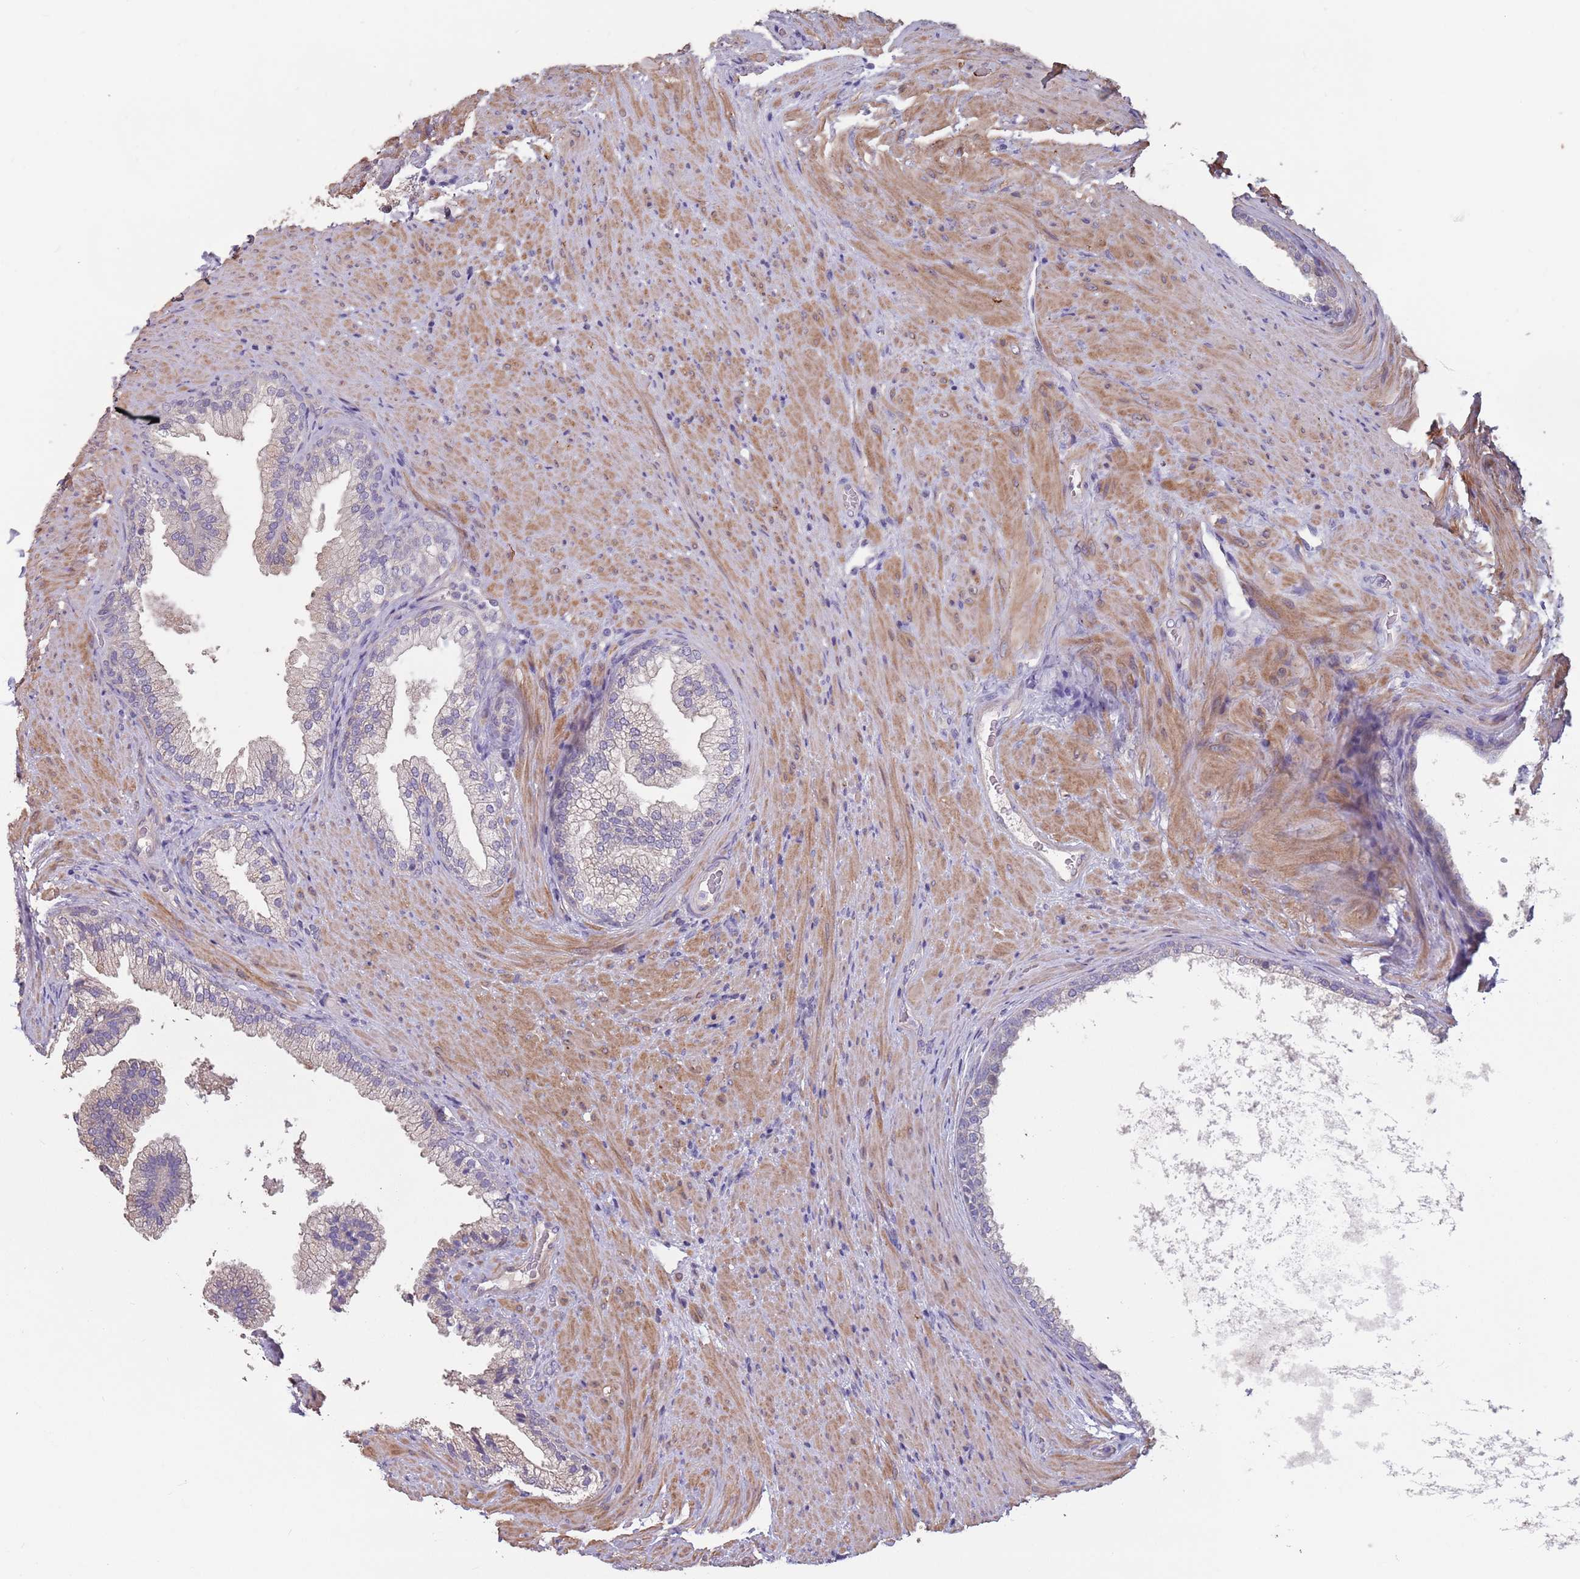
{"staining": {"intensity": "negative", "quantity": "none", "location": "none"}, "tissue": "prostate", "cell_type": "Glandular cells", "image_type": "normal", "snomed": [{"axis": "morphology", "description": "Normal tissue, NOS"}, {"axis": "topography", "description": "Prostate"}], "caption": "There is no significant positivity in glandular cells of prostate. Nuclei are stained in blue.", "gene": "MBD3L1", "patient": {"sex": "male", "age": 76}}